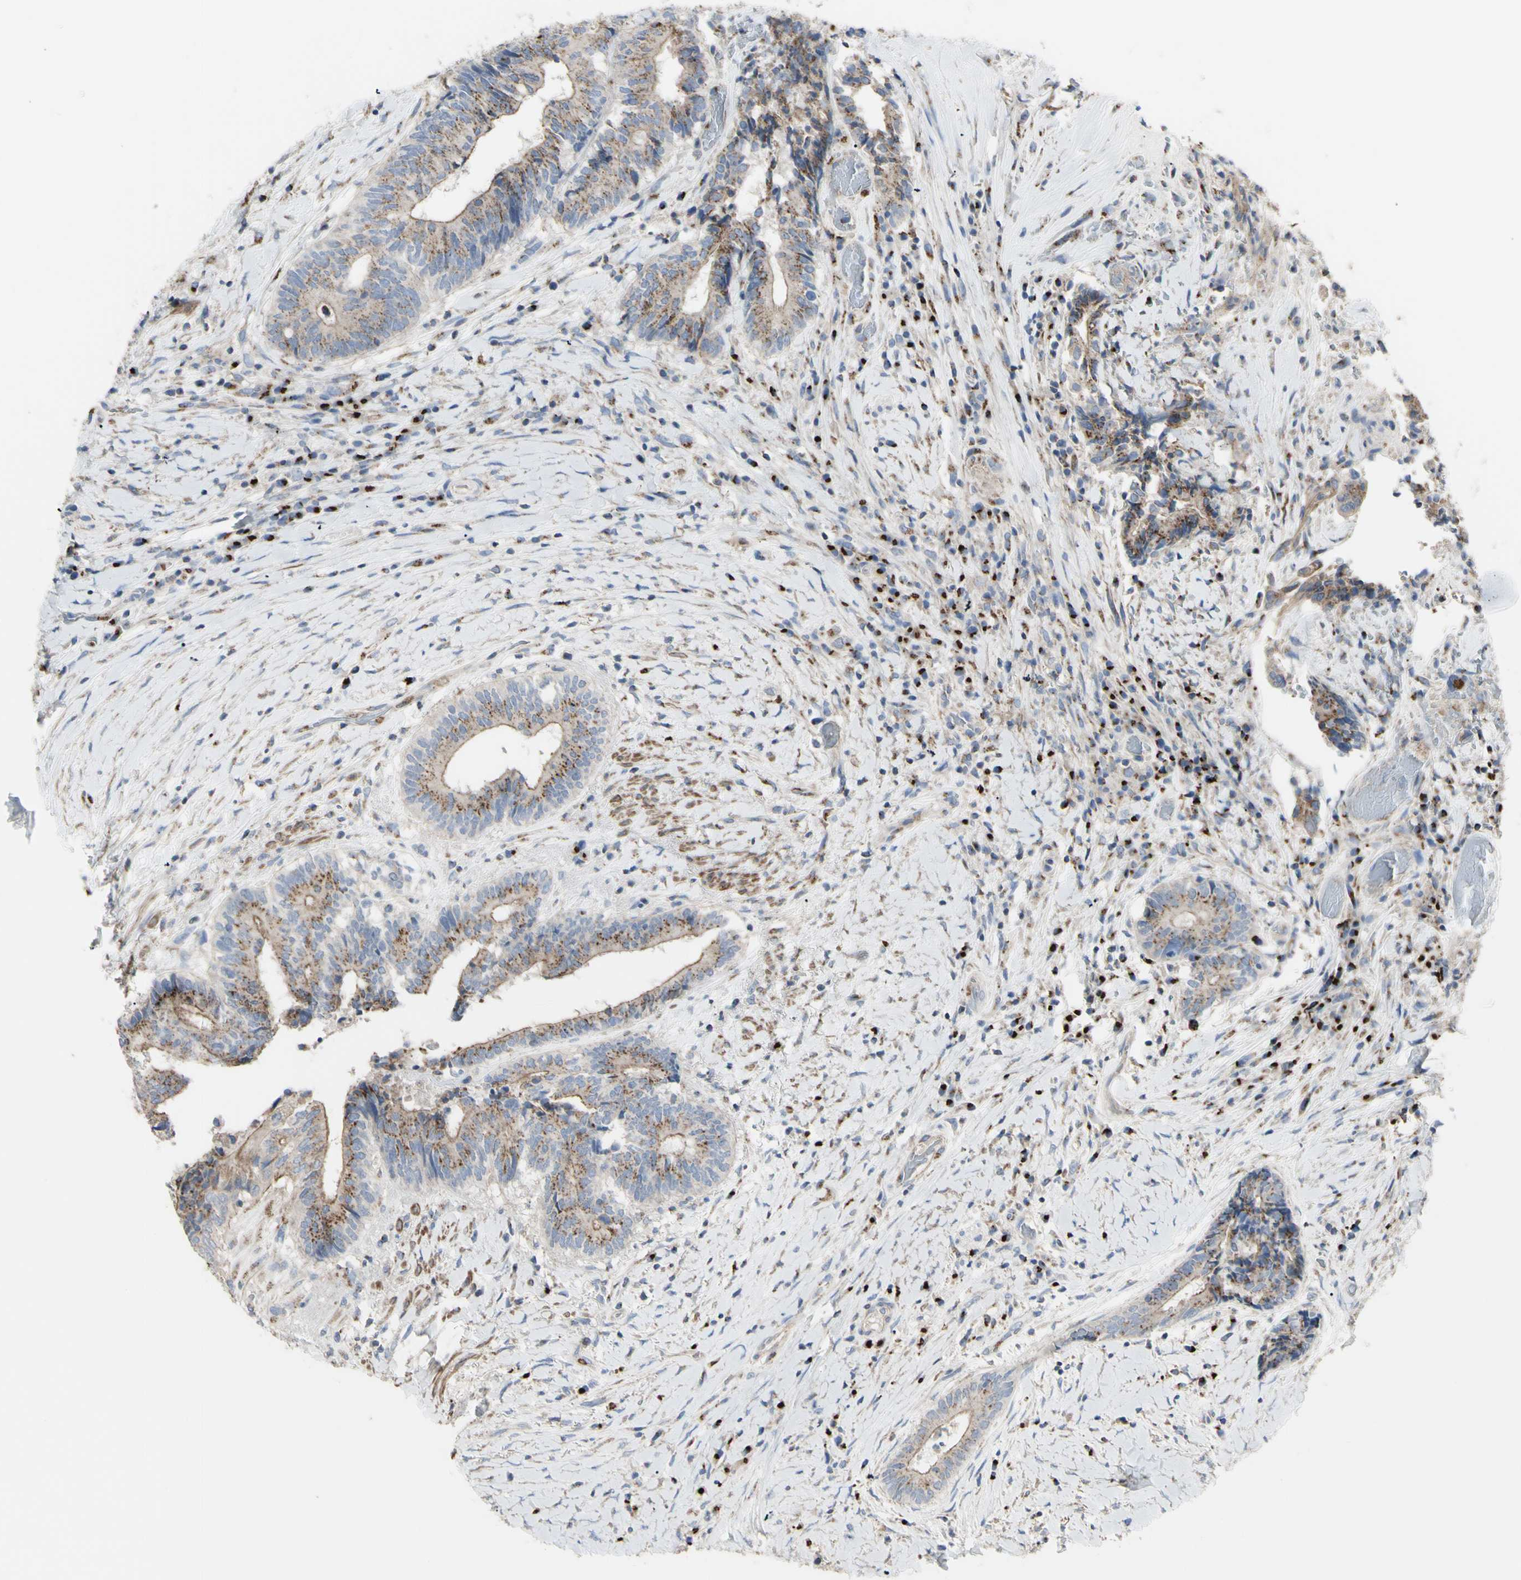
{"staining": {"intensity": "moderate", "quantity": ">75%", "location": "cytoplasmic/membranous"}, "tissue": "colorectal cancer", "cell_type": "Tumor cells", "image_type": "cancer", "snomed": [{"axis": "morphology", "description": "Adenocarcinoma, NOS"}, {"axis": "topography", "description": "Rectum"}], "caption": "Brown immunohistochemical staining in human colorectal cancer shows moderate cytoplasmic/membranous staining in approximately >75% of tumor cells. (Stains: DAB in brown, nuclei in blue, Microscopy: brightfield microscopy at high magnification).", "gene": "B4GALT3", "patient": {"sex": "male", "age": 63}}